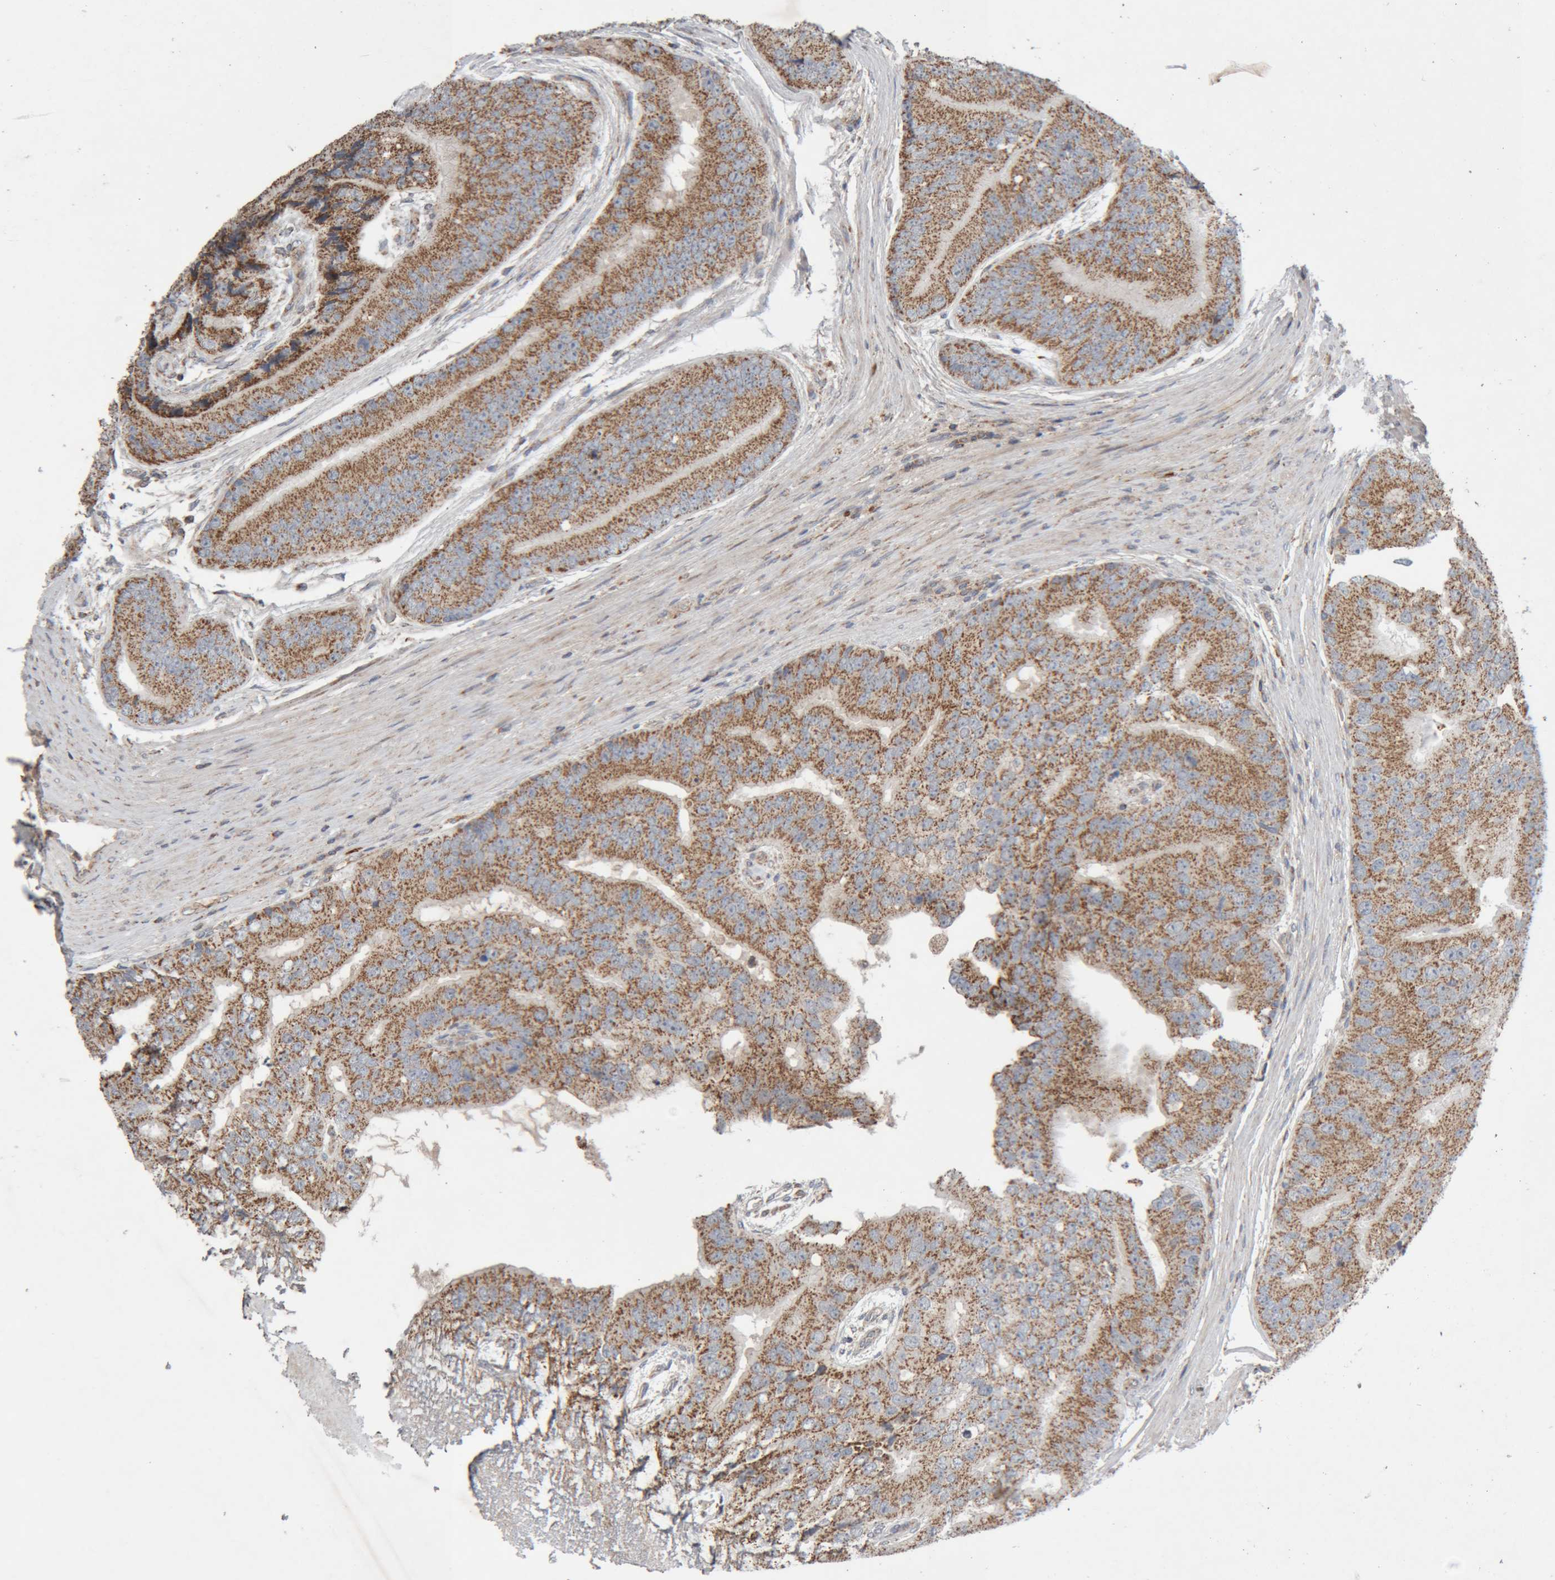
{"staining": {"intensity": "strong", "quantity": ">75%", "location": "cytoplasmic/membranous"}, "tissue": "prostate cancer", "cell_type": "Tumor cells", "image_type": "cancer", "snomed": [{"axis": "morphology", "description": "Adenocarcinoma, High grade"}, {"axis": "topography", "description": "Prostate"}], "caption": "Prostate high-grade adenocarcinoma was stained to show a protein in brown. There is high levels of strong cytoplasmic/membranous positivity in about >75% of tumor cells.", "gene": "KIF21B", "patient": {"sex": "male", "age": 70}}